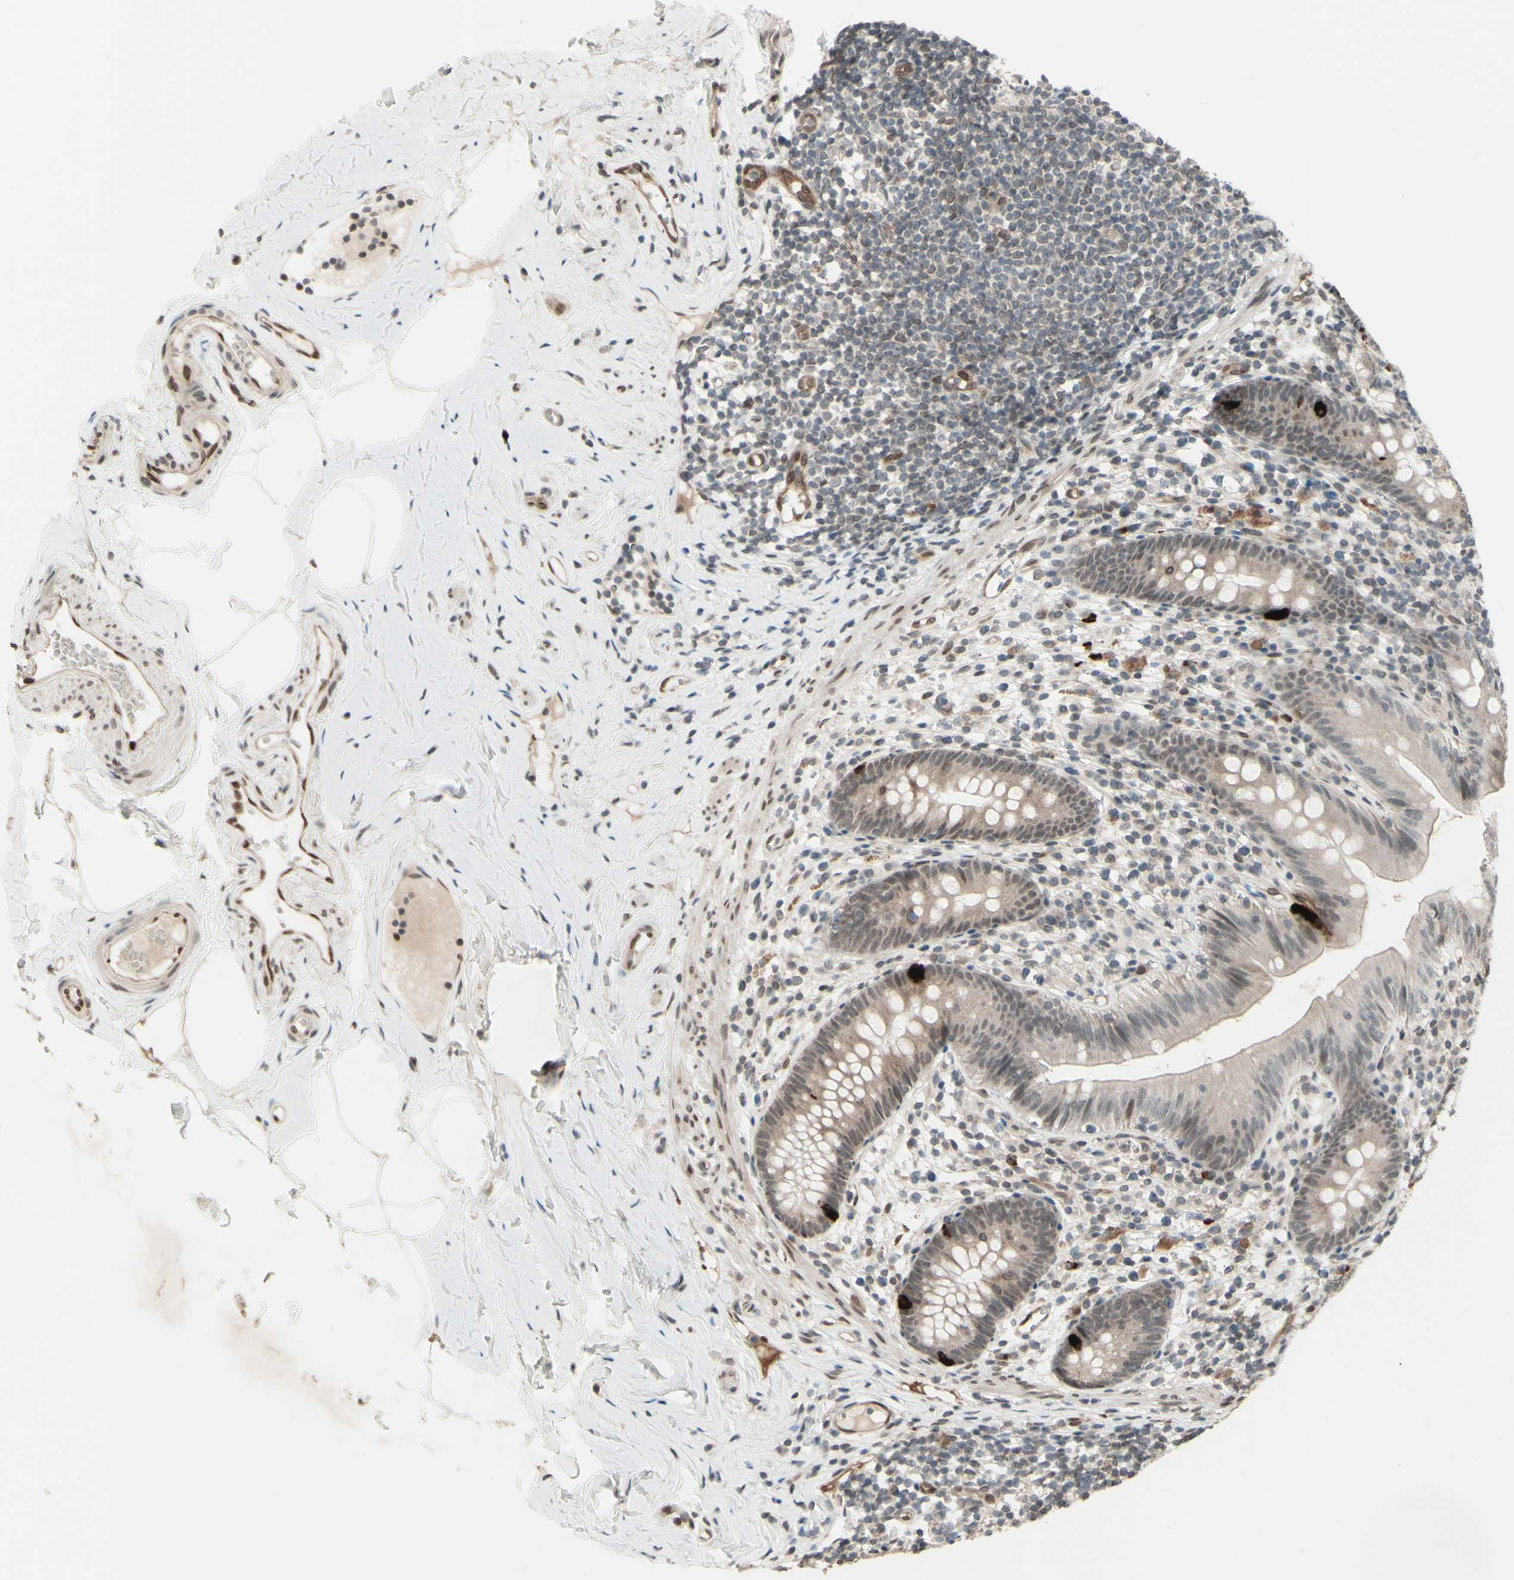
{"staining": {"intensity": "strong", "quantity": "<25%", "location": "cytoplasmic/membranous"}, "tissue": "appendix", "cell_type": "Glandular cells", "image_type": "normal", "snomed": [{"axis": "morphology", "description": "Normal tissue, NOS"}, {"axis": "topography", "description": "Appendix"}], "caption": "Glandular cells display medium levels of strong cytoplasmic/membranous staining in approximately <25% of cells in normal human appendix. (brown staining indicates protein expression, while blue staining denotes nuclei).", "gene": "MLF2", "patient": {"sex": "male", "age": 52}}